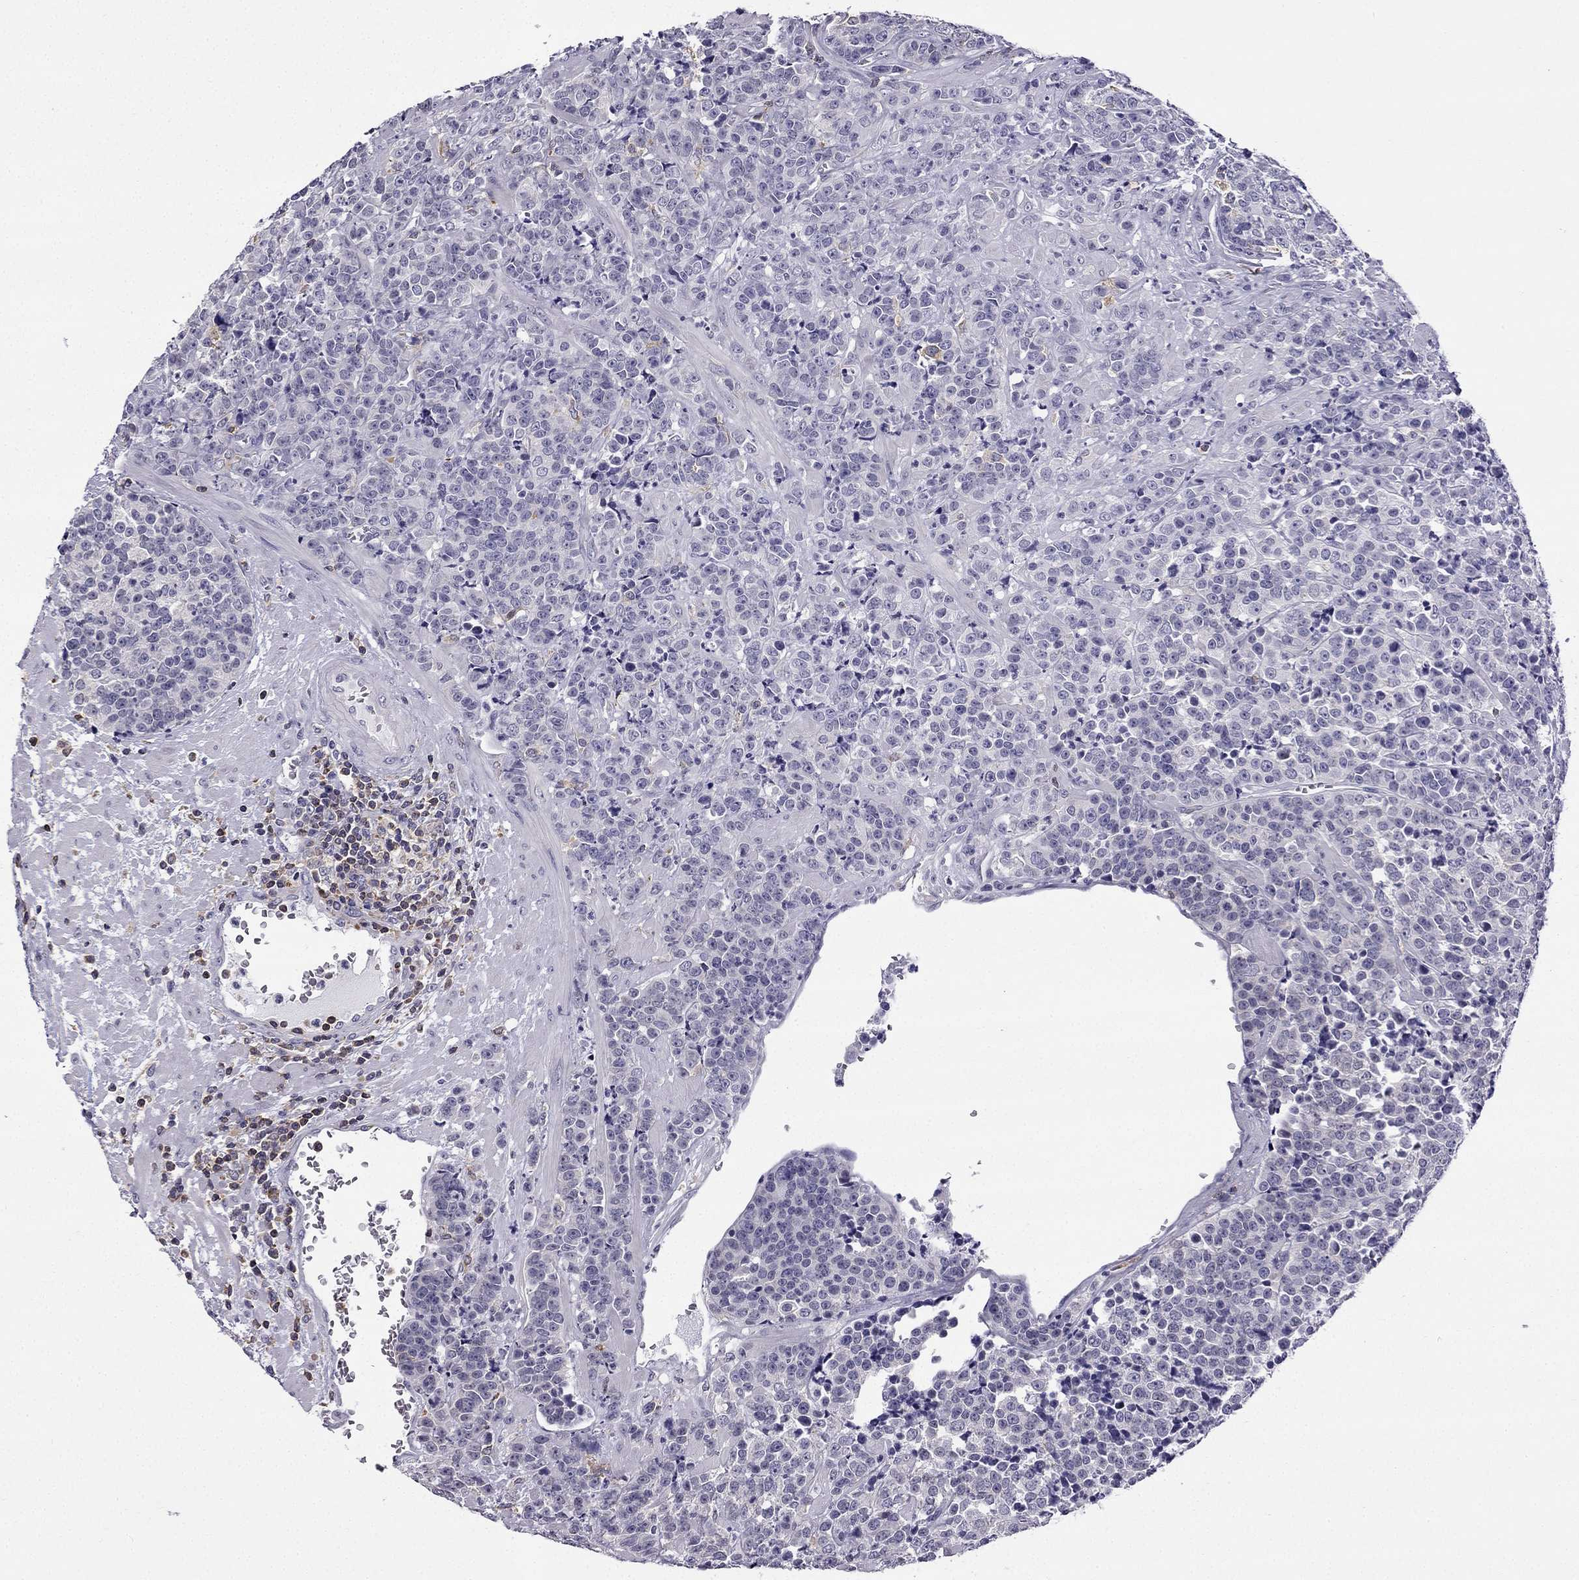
{"staining": {"intensity": "negative", "quantity": "none", "location": "none"}, "tissue": "prostate cancer", "cell_type": "Tumor cells", "image_type": "cancer", "snomed": [{"axis": "morphology", "description": "Adenocarcinoma, NOS"}, {"axis": "topography", "description": "Prostate"}], "caption": "Histopathology image shows no significant protein expression in tumor cells of prostate cancer (adenocarcinoma).", "gene": "CCK", "patient": {"sex": "male", "age": 67}}